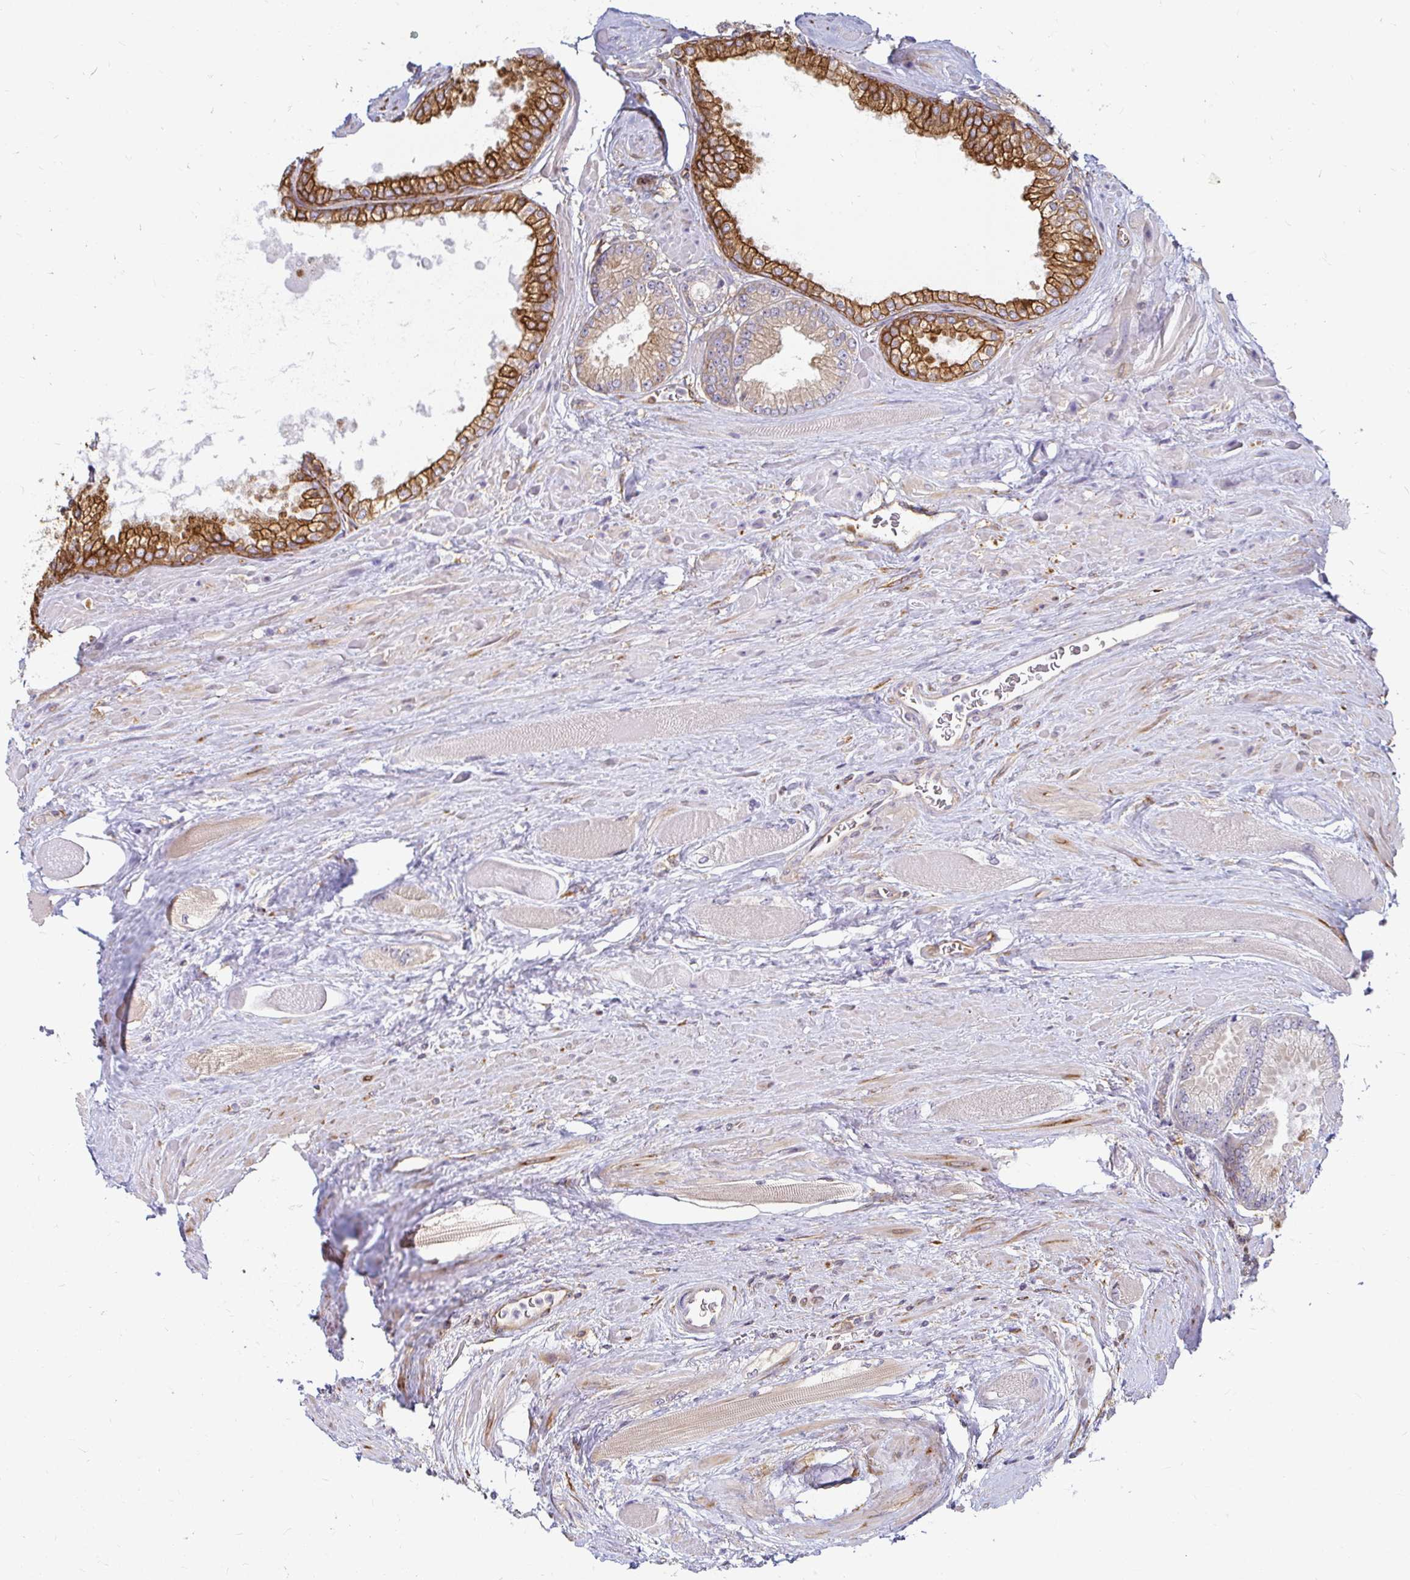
{"staining": {"intensity": "moderate", "quantity": ">75%", "location": "cytoplasmic/membranous"}, "tissue": "prostate cancer", "cell_type": "Tumor cells", "image_type": "cancer", "snomed": [{"axis": "morphology", "description": "Adenocarcinoma, Low grade"}, {"axis": "topography", "description": "Prostate"}], "caption": "A brown stain labels moderate cytoplasmic/membranous expression of a protein in human low-grade adenocarcinoma (prostate) tumor cells. Using DAB (3,3'-diaminobenzidine) (brown) and hematoxylin (blue) stains, captured at high magnification using brightfield microscopy.", "gene": "CAST", "patient": {"sex": "male", "age": 67}}